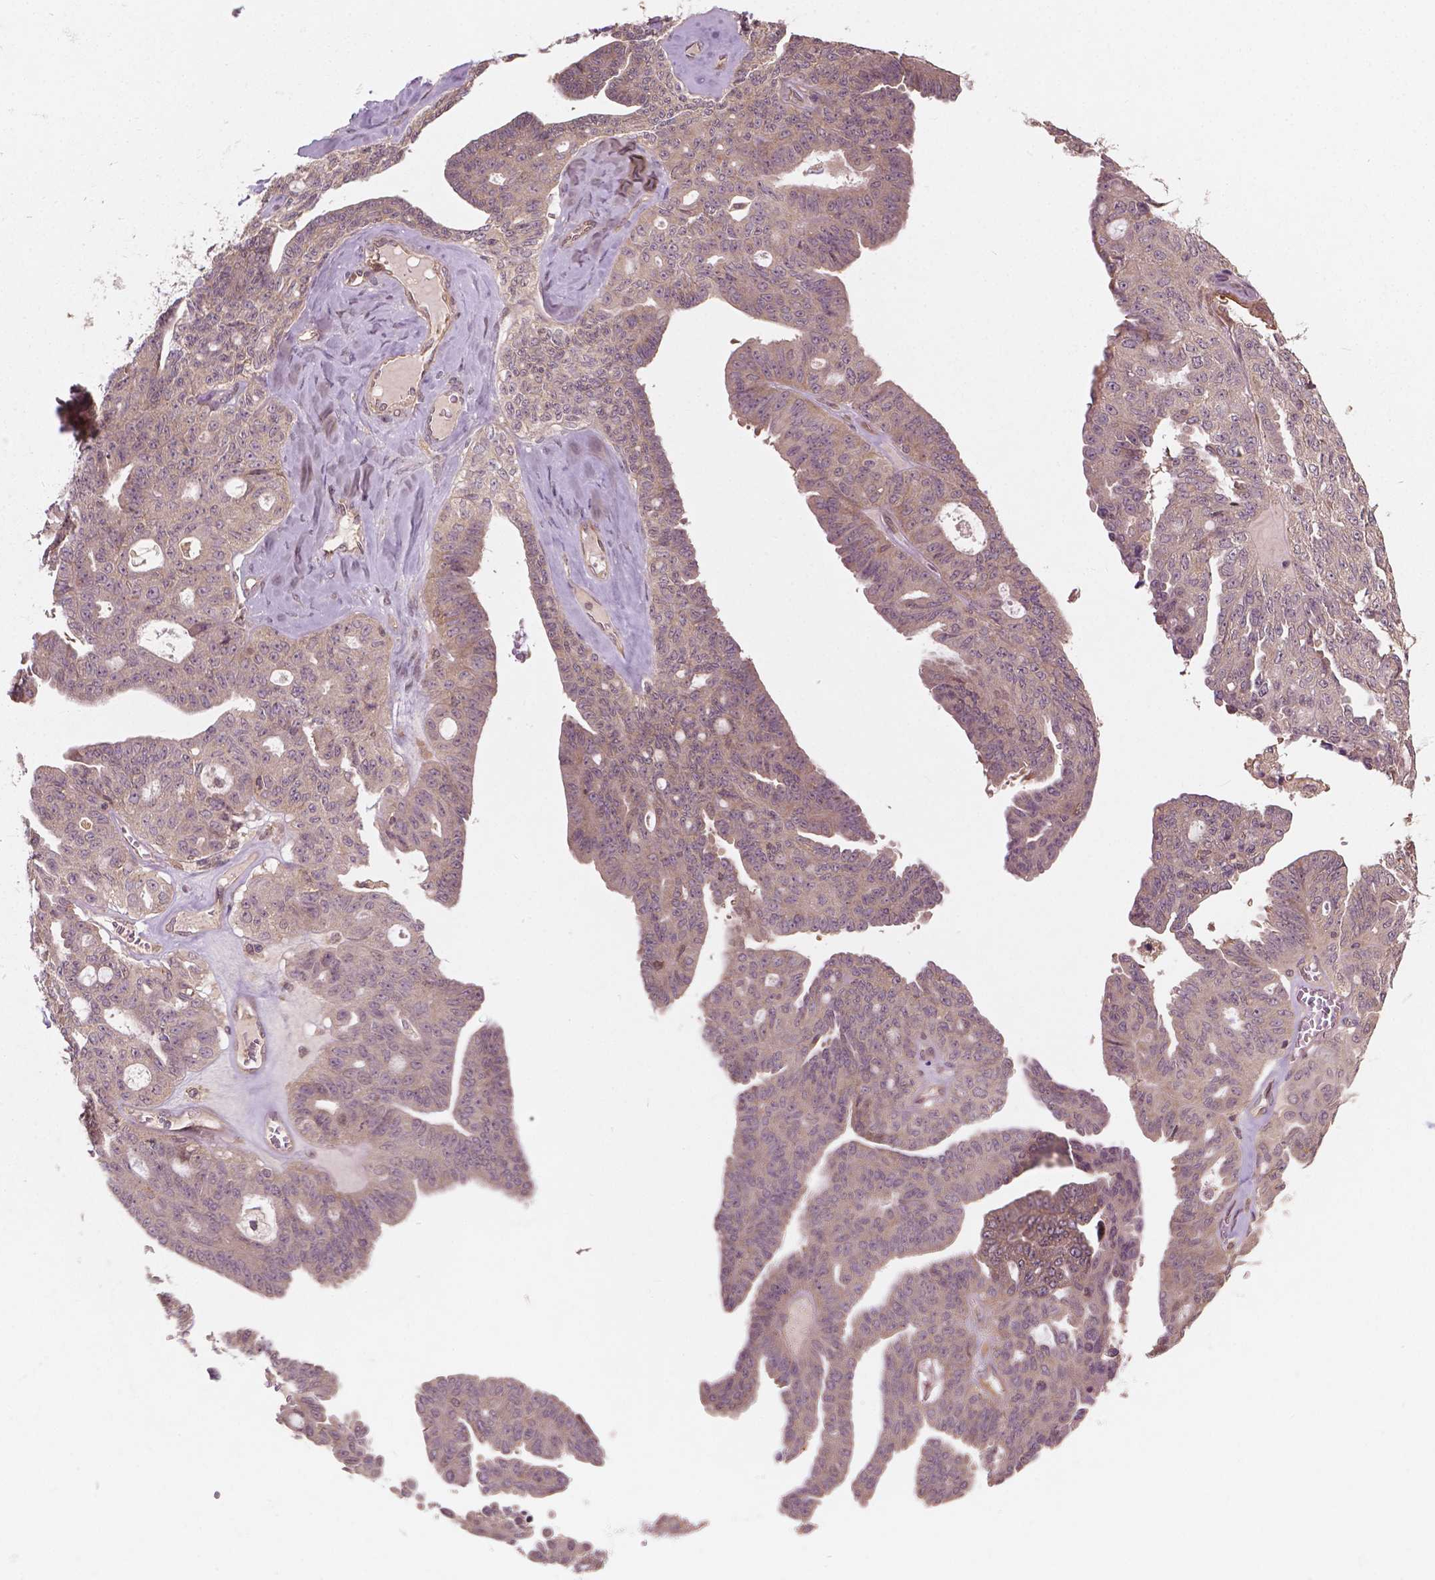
{"staining": {"intensity": "weak", "quantity": ">75%", "location": "cytoplasmic/membranous"}, "tissue": "ovarian cancer", "cell_type": "Tumor cells", "image_type": "cancer", "snomed": [{"axis": "morphology", "description": "Cystadenocarcinoma, serous, NOS"}, {"axis": "topography", "description": "Ovary"}], "caption": "Ovarian cancer (serous cystadenocarcinoma) was stained to show a protein in brown. There is low levels of weak cytoplasmic/membranous positivity in approximately >75% of tumor cells.", "gene": "CYFIP2", "patient": {"sex": "female", "age": 71}}